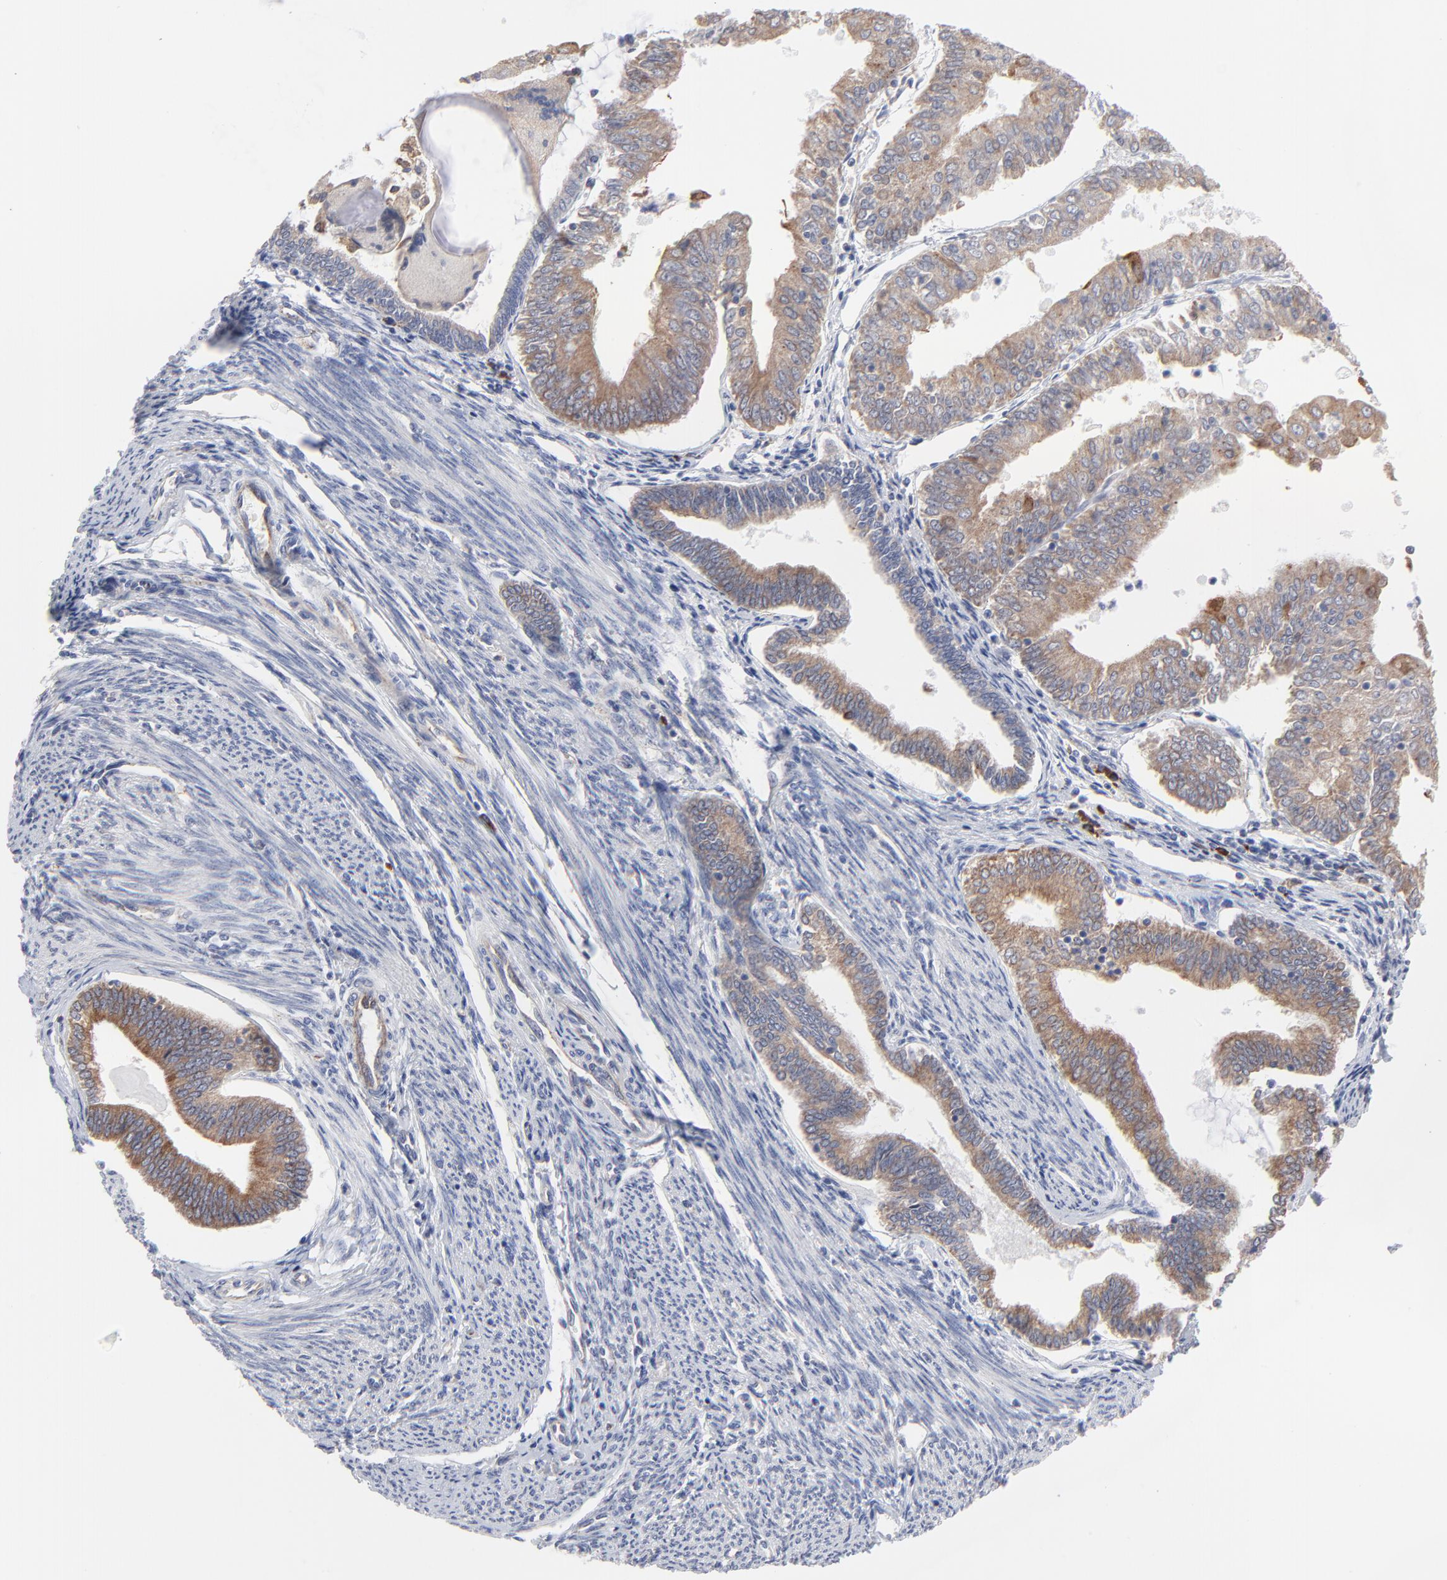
{"staining": {"intensity": "moderate", "quantity": ">75%", "location": "cytoplasmic/membranous"}, "tissue": "endometrial cancer", "cell_type": "Tumor cells", "image_type": "cancer", "snomed": [{"axis": "morphology", "description": "Adenocarcinoma, NOS"}, {"axis": "topography", "description": "Endometrium"}], "caption": "Endometrial cancer stained for a protein demonstrates moderate cytoplasmic/membranous positivity in tumor cells. The staining was performed using DAB (3,3'-diaminobenzidine) to visualize the protein expression in brown, while the nuclei were stained in blue with hematoxylin (Magnification: 20x).", "gene": "TRIM22", "patient": {"sex": "female", "age": 79}}